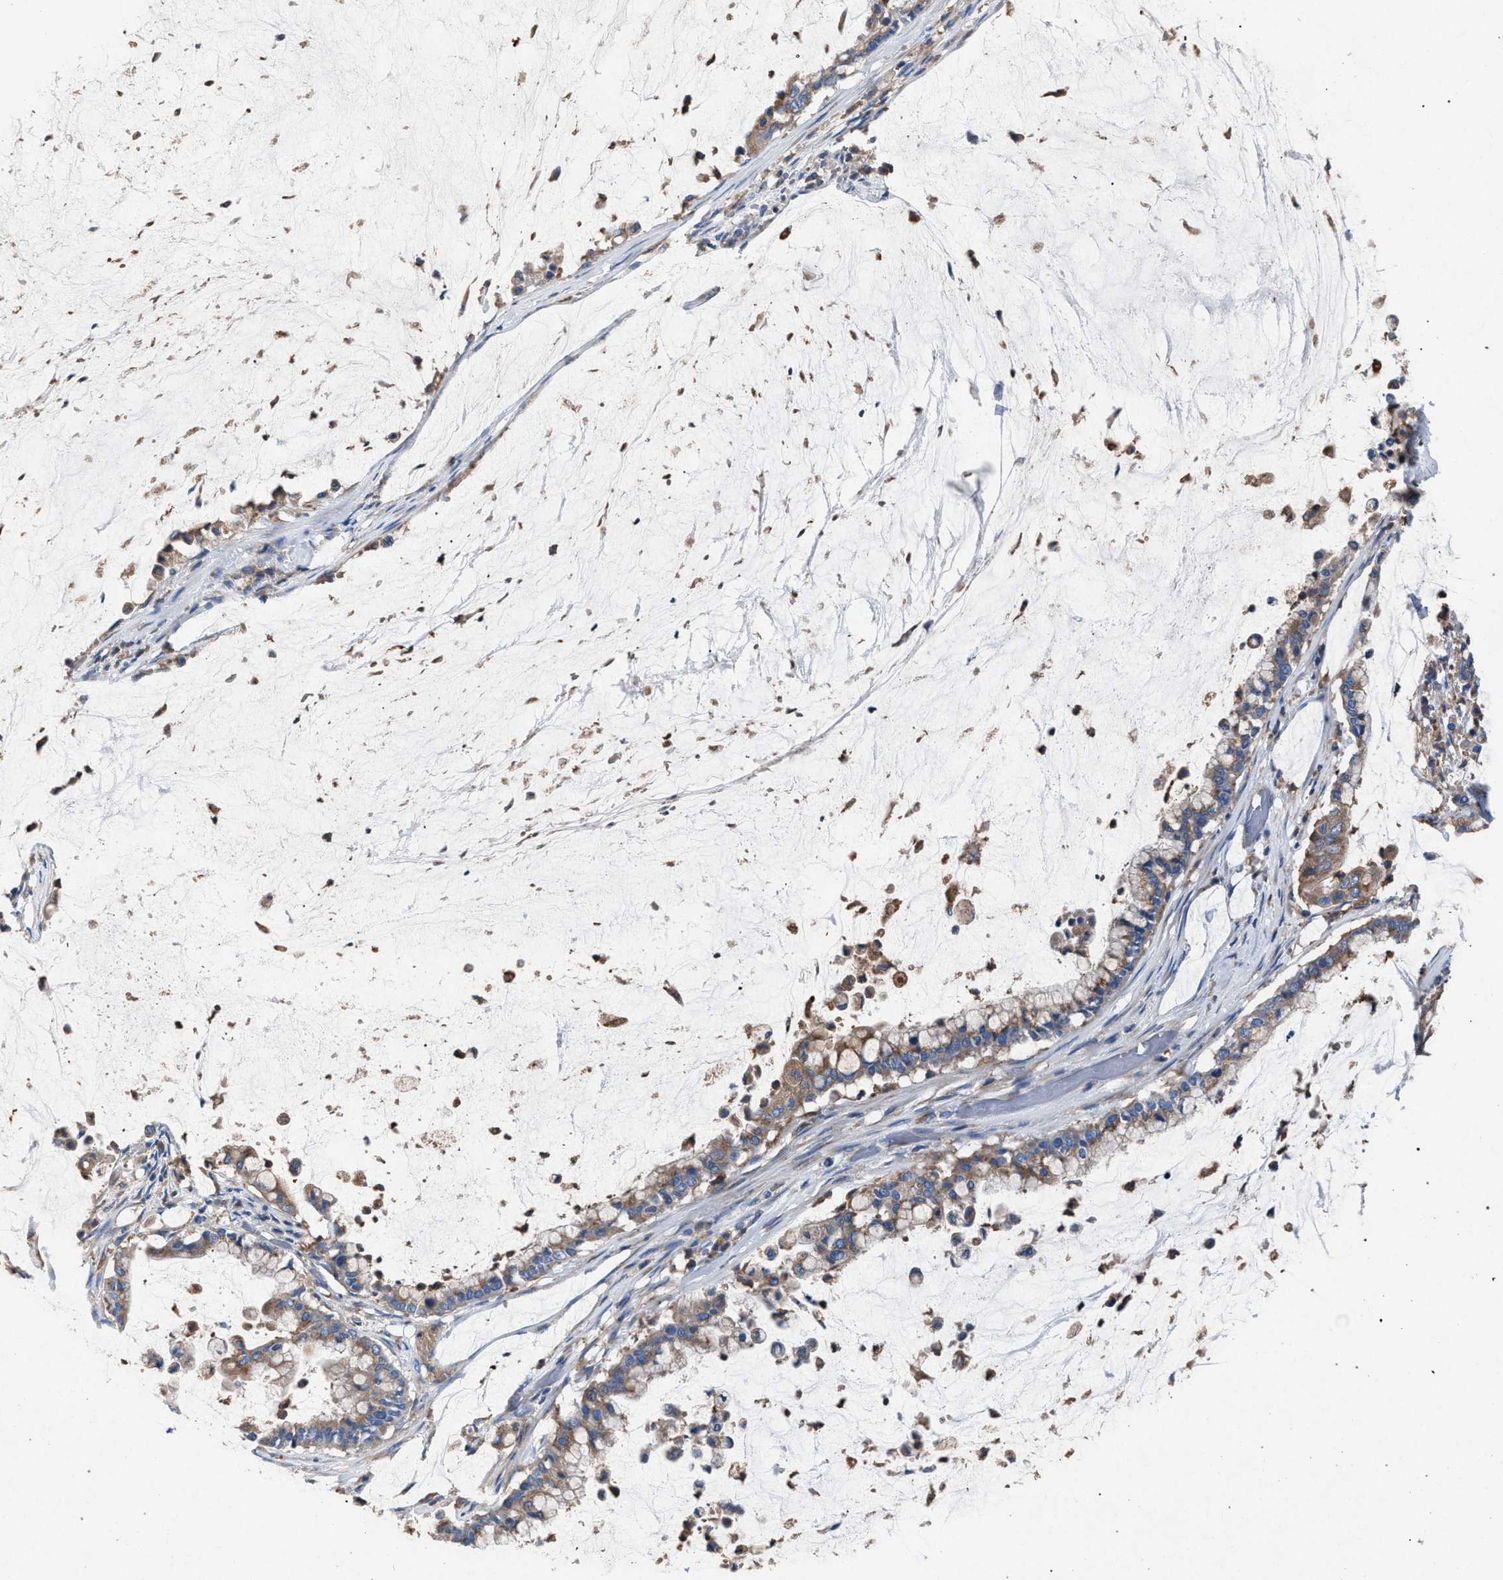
{"staining": {"intensity": "weak", "quantity": ">75%", "location": "cytoplasmic/membranous"}, "tissue": "pancreatic cancer", "cell_type": "Tumor cells", "image_type": "cancer", "snomed": [{"axis": "morphology", "description": "Adenocarcinoma, NOS"}, {"axis": "topography", "description": "Pancreas"}], "caption": "Pancreatic adenocarcinoma stained with a brown dye displays weak cytoplasmic/membranous positive positivity in approximately >75% of tumor cells.", "gene": "ATP6V0A1", "patient": {"sex": "male", "age": 41}}